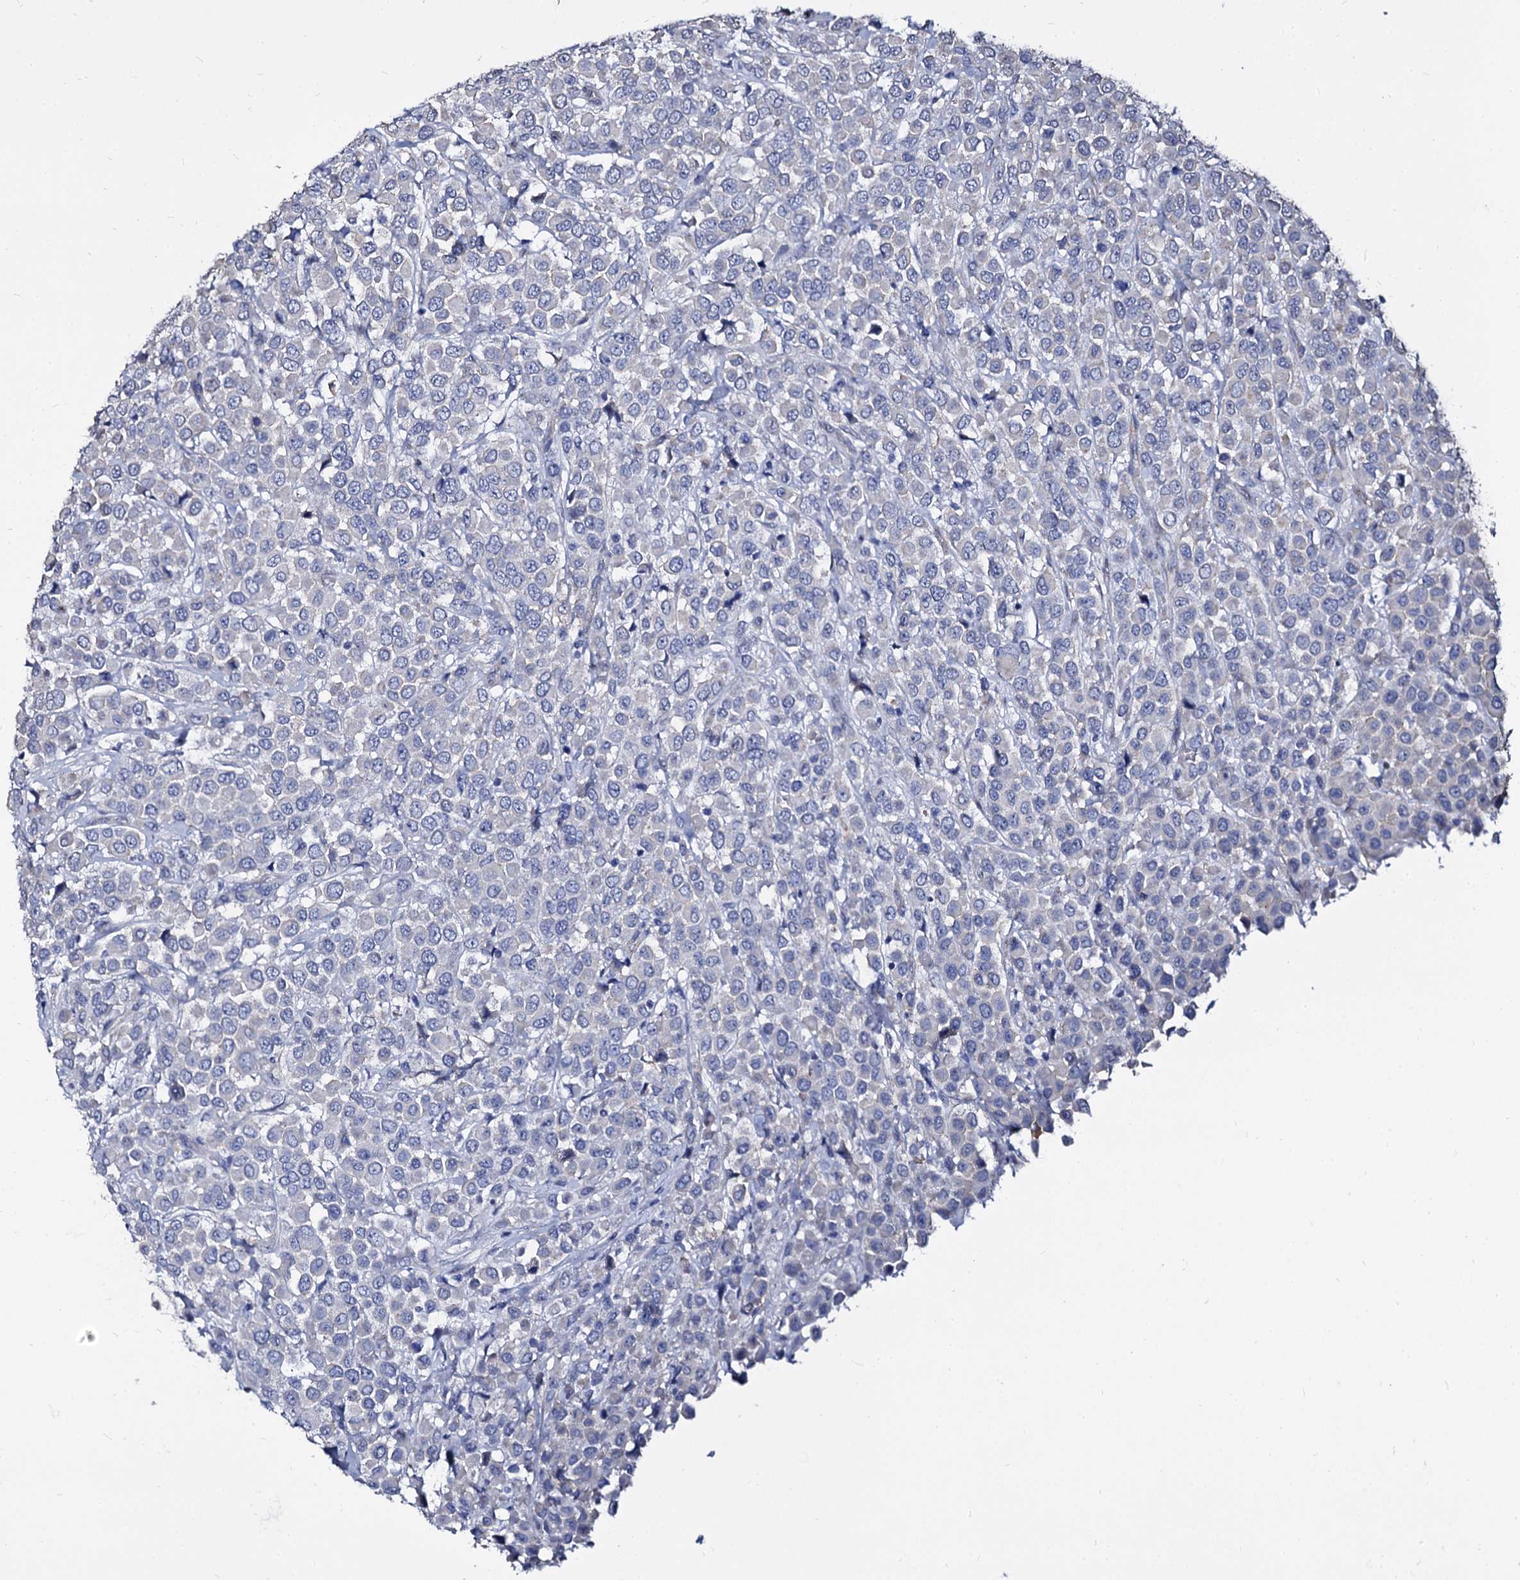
{"staining": {"intensity": "negative", "quantity": "none", "location": "none"}, "tissue": "breast cancer", "cell_type": "Tumor cells", "image_type": "cancer", "snomed": [{"axis": "morphology", "description": "Duct carcinoma"}, {"axis": "topography", "description": "Breast"}], "caption": "This image is of invasive ductal carcinoma (breast) stained with IHC to label a protein in brown with the nuclei are counter-stained blue. There is no positivity in tumor cells.", "gene": "CBFB", "patient": {"sex": "female", "age": 61}}